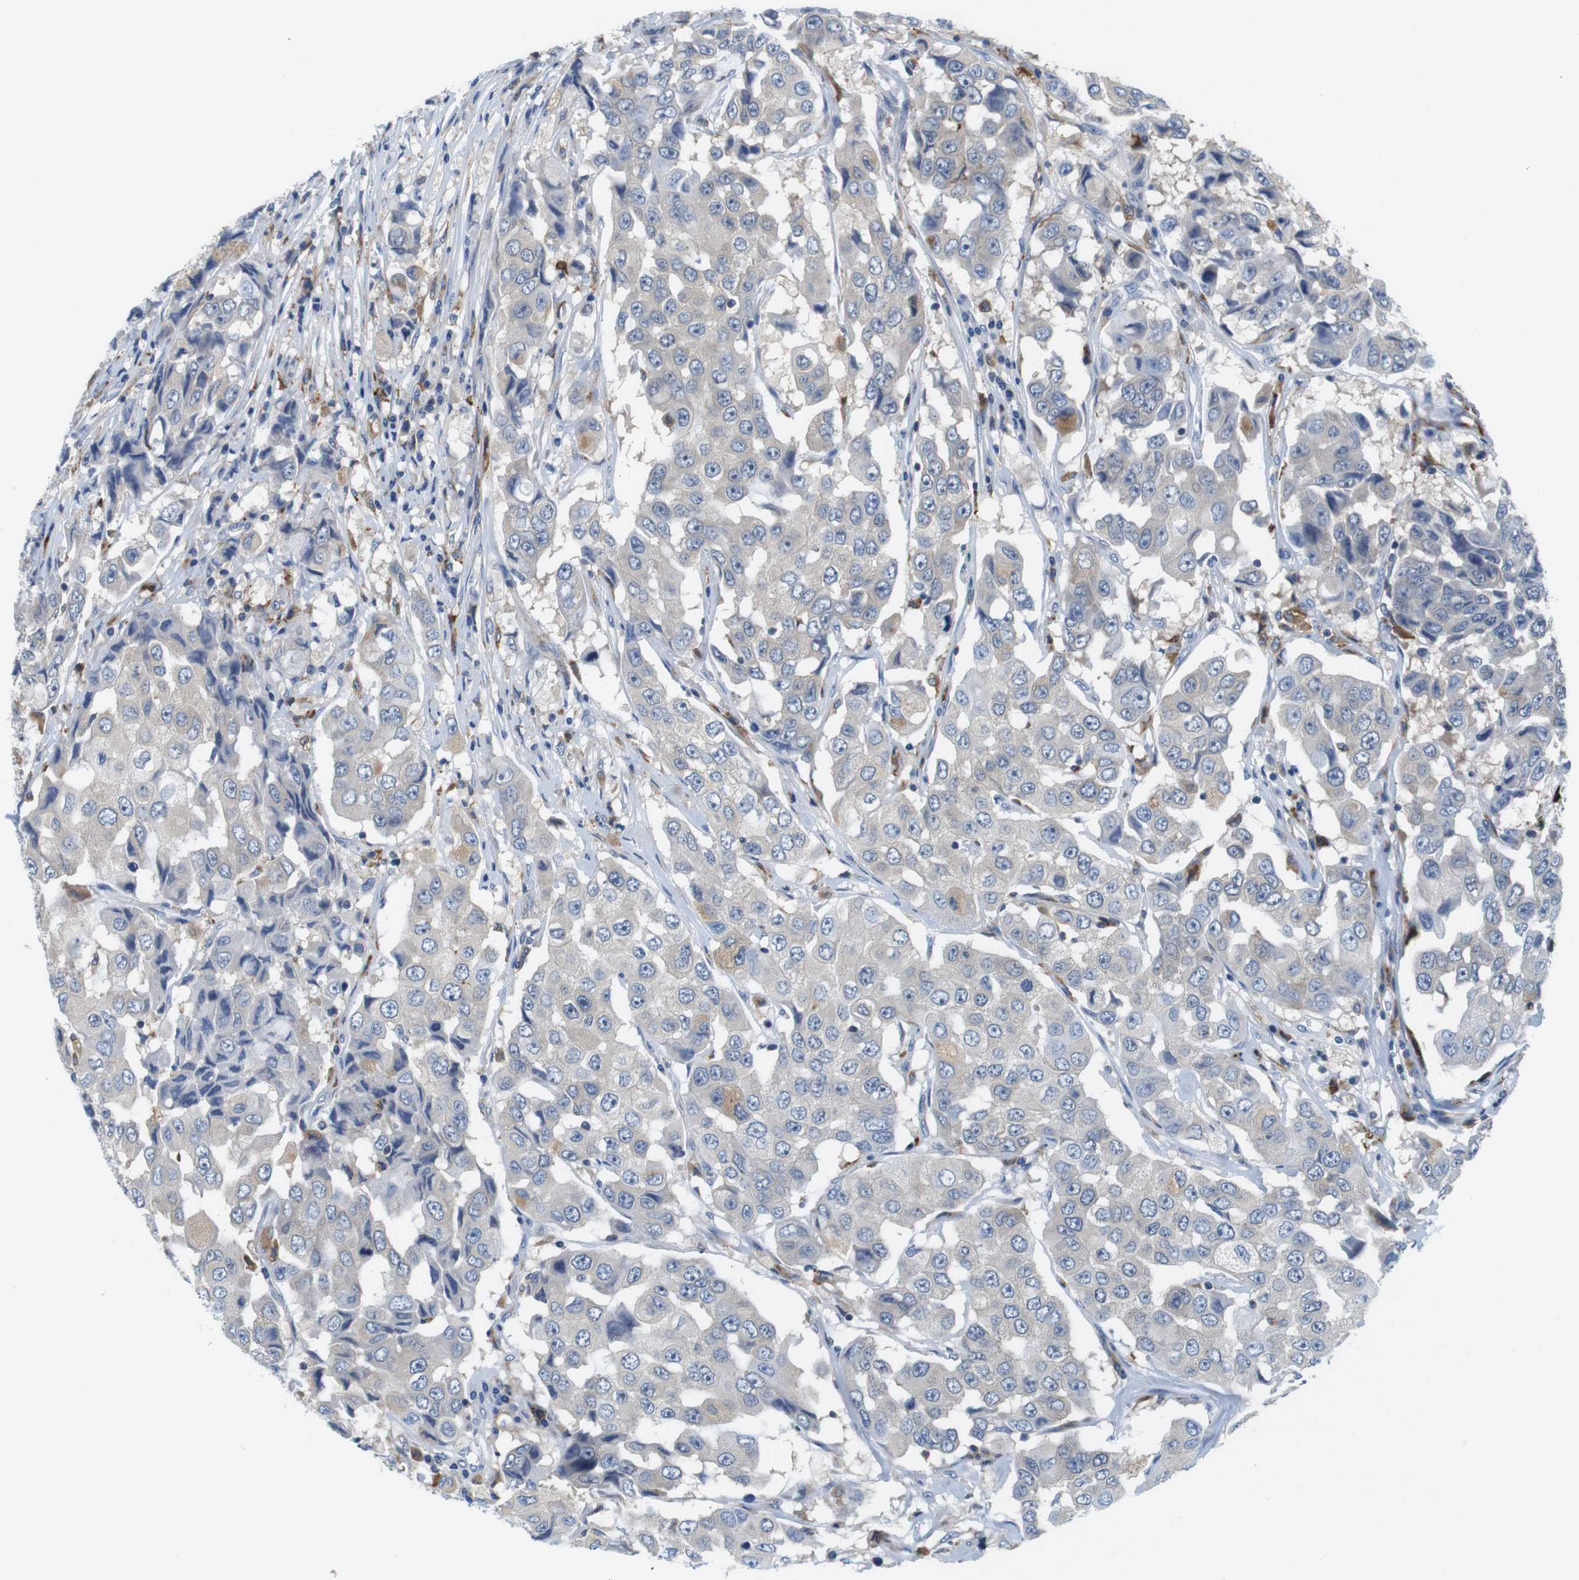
{"staining": {"intensity": "weak", "quantity": "<25%", "location": "cytoplasmic/membranous"}, "tissue": "breast cancer", "cell_type": "Tumor cells", "image_type": "cancer", "snomed": [{"axis": "morphology", "description": "Duct carcinoma"}, {"axis": "topography", "description": "Breast"}], "caption": "Immunohistochemical staining of breast cancer (intraductal carcinoma) reveals no significant expression in tumor cells.", "gene": "CNGA2", "patient": {"sex": "female", "age": 27}}